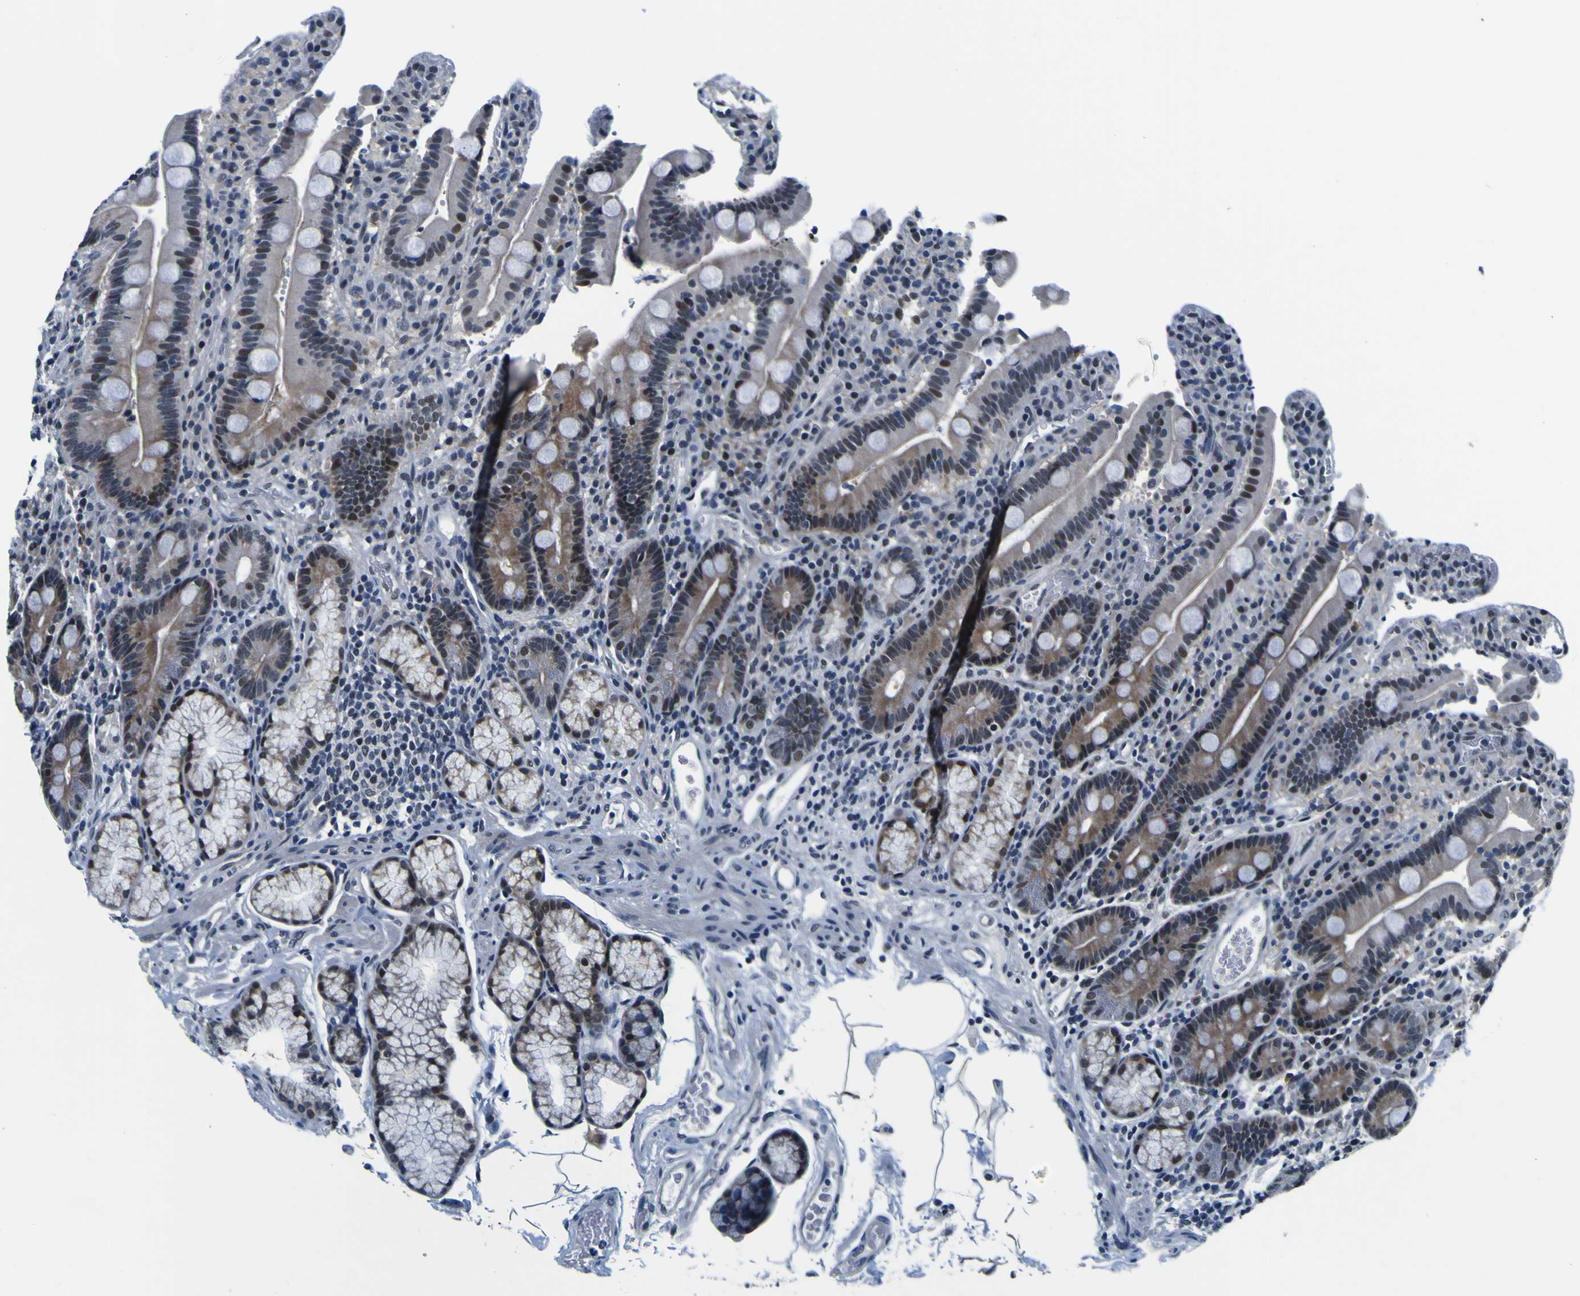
{"staining": {"intensity": "moderate", "quantity": "<25%", "location": "cytoplasmic/membranous,nuclear"}, "tissue": "duodenum", "cell_type": "Glandular cells", "image_type": "normal", "snomed": [{"axis": "morphology", "description": "Normal tissue, NOS"}, {"axis": "topography", "description": "Small intestine, NOS"}], "caption": "DAB (3,3'-diaminobenzidine) immunohistochemical staining of unremarkable human duodenum demonstrates moderate cytoplasmic/membranous,nuclear protein staining in approximately <25% of glandular cells.", "gene": "CUL4B", "patient": {"sex": "female", "age": 71}}